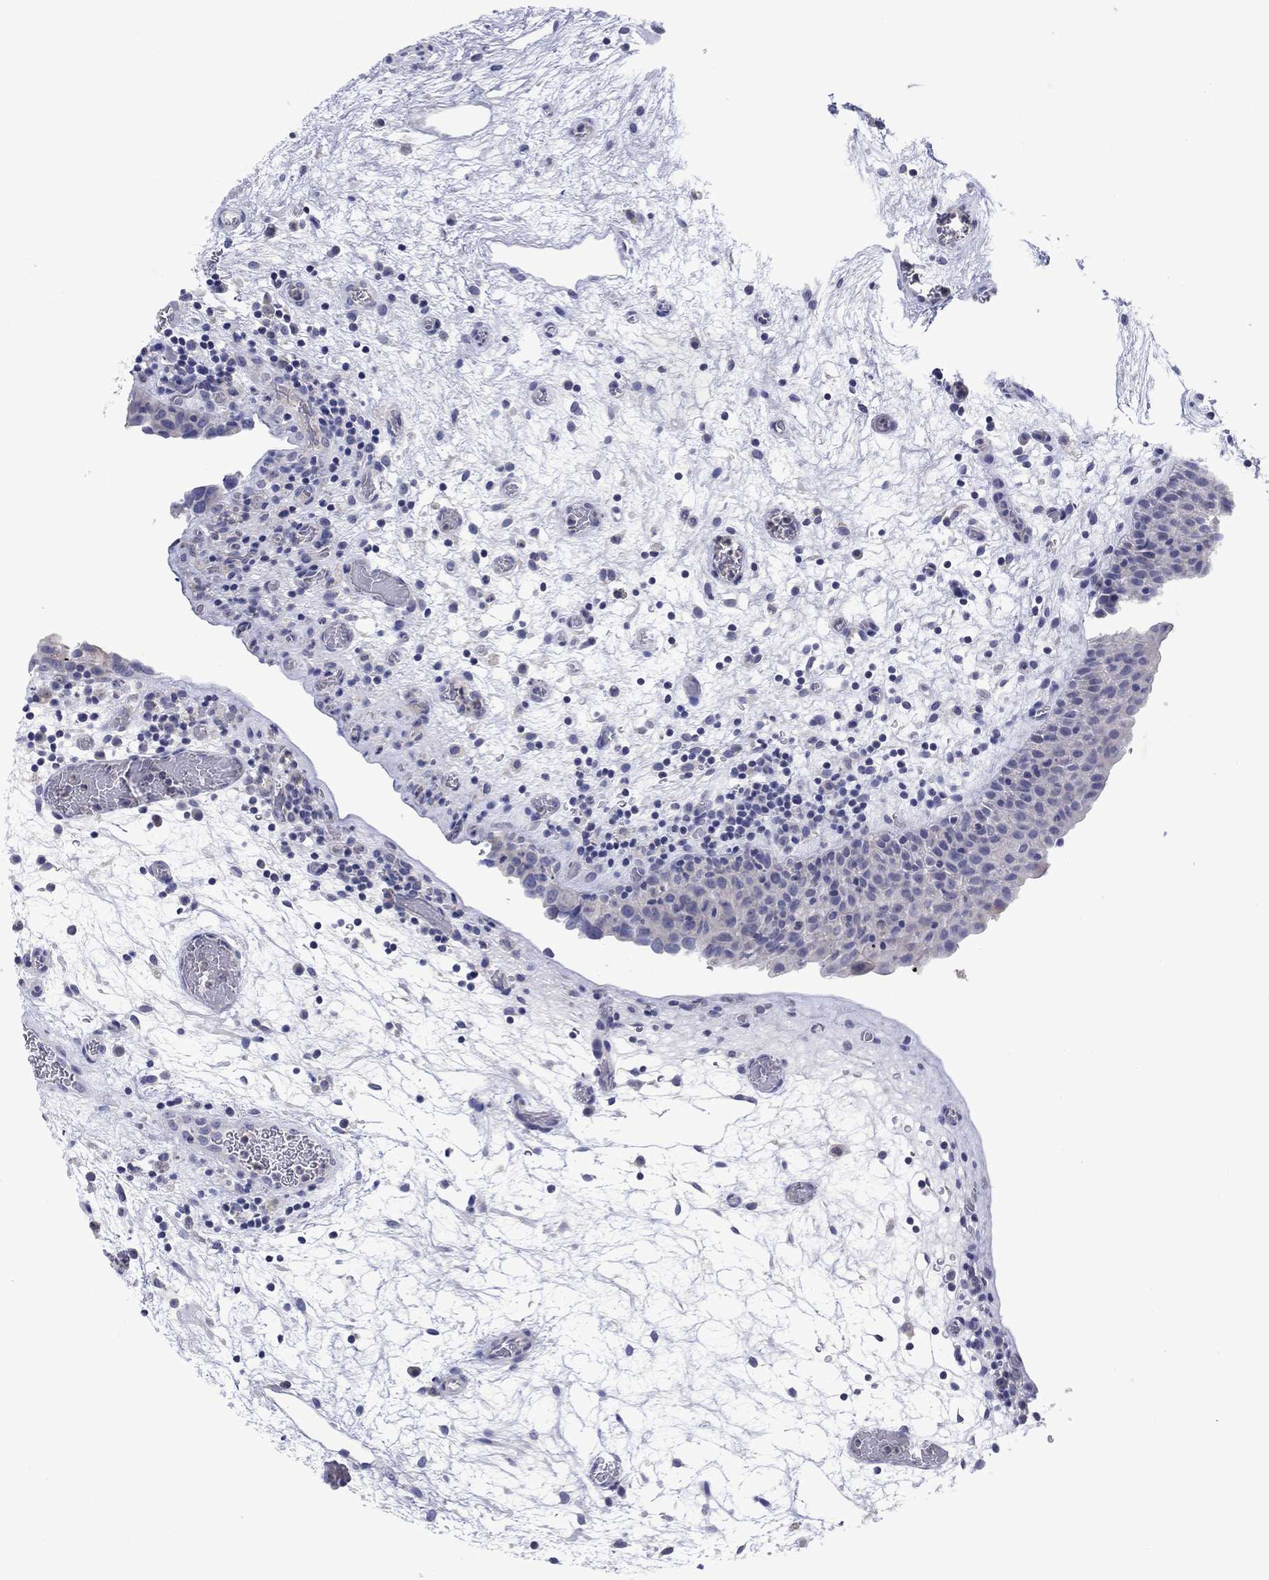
{"staining": {"intensity": "negative", "quantity": "none", "location": "none"}, "tissue": "urinary bladder", "cell_type": "Urothelial cells", "image_type": "normal", "snomed": [{"axis": "morphology", "description": "Normal tissue, NOS"}, {"axis": "topography", "description": "Urinary bladder"}], "caption": "A high-resolution micrograph shows immunohistochemistry staining of normal urinary bladder, which exhibits no significant expression in urothelial cells. (Brightfield microscopy of DAB (3,3'-diaminobenzidine) immunohistochemistry at high magnification).", "gene": "FER1L6", "patient": {"sex": "male", "age": 37}}